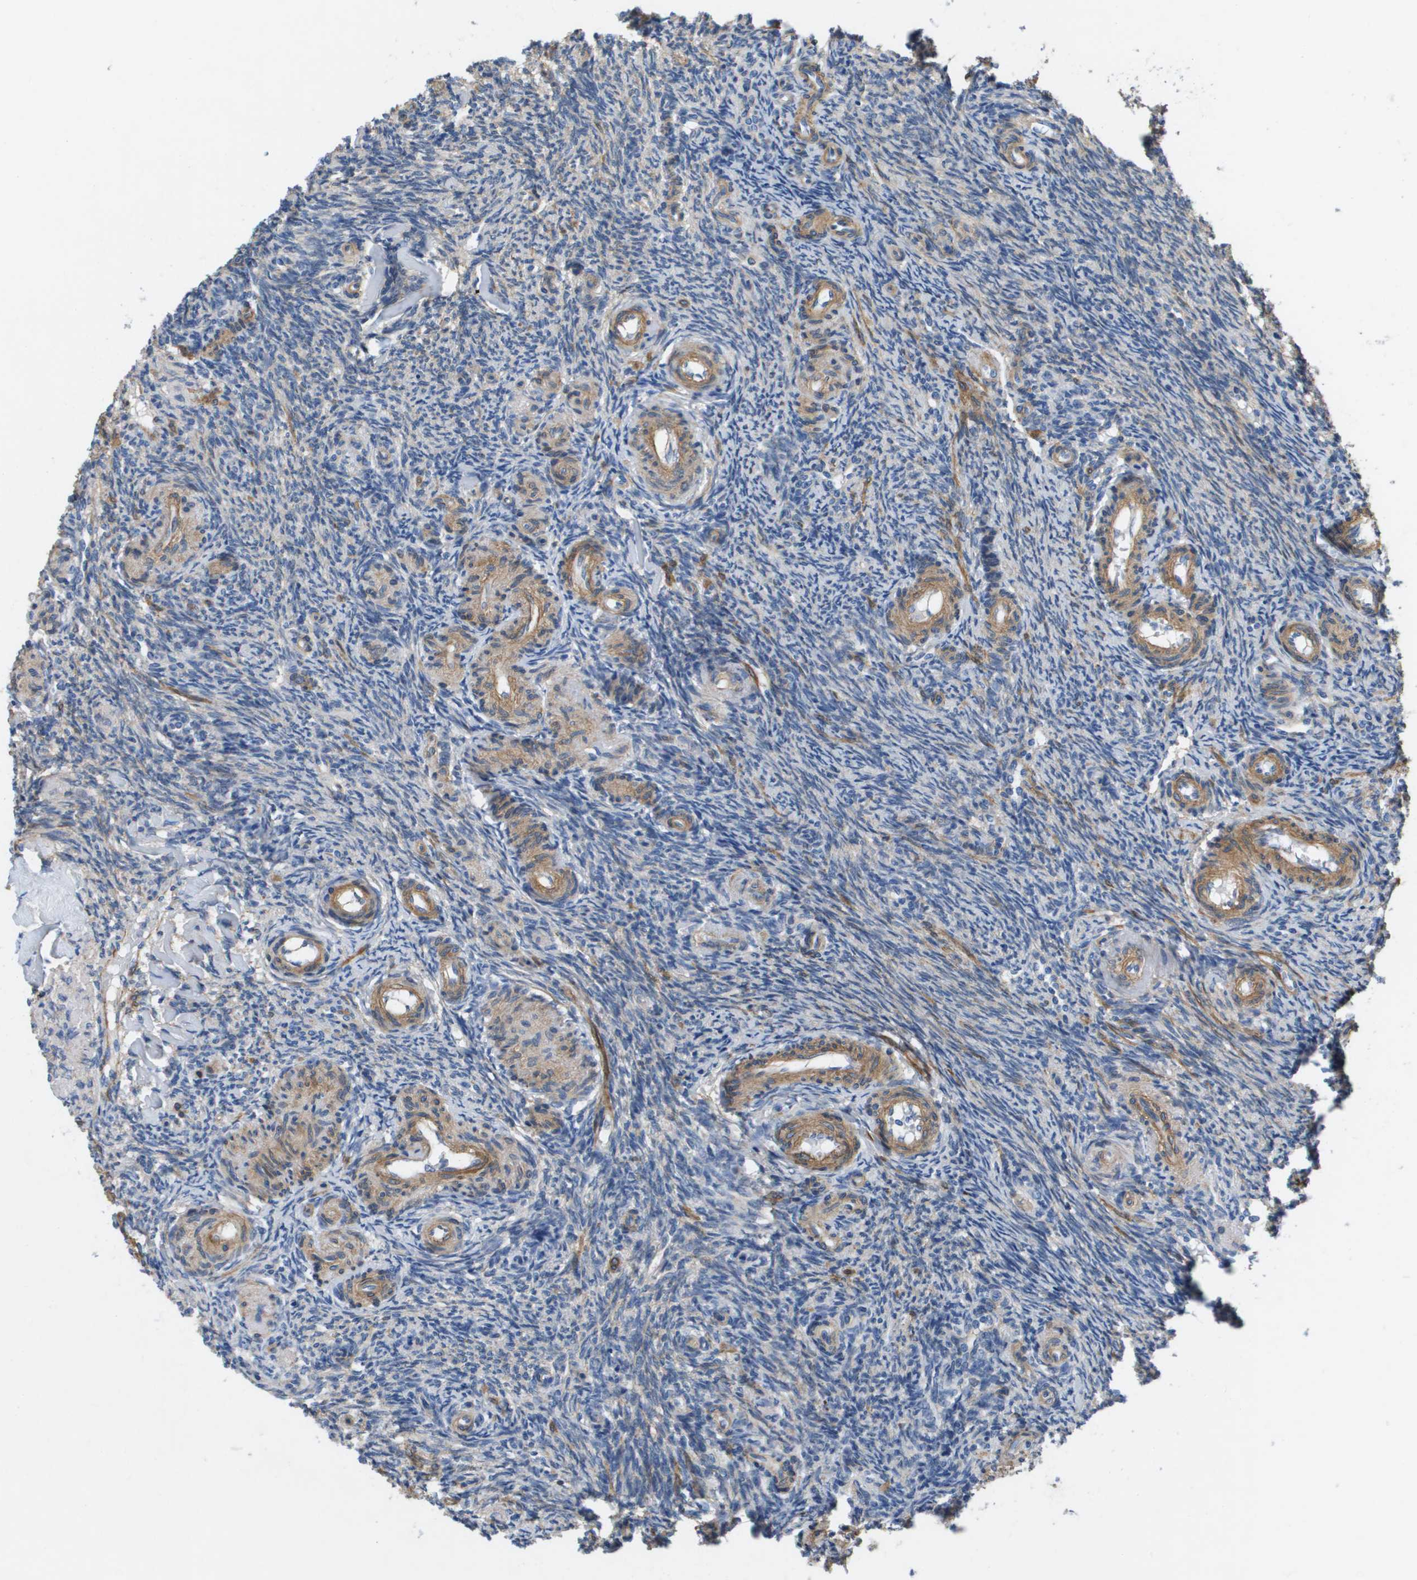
{"staining": {"intensity": "moderate", "quantity": ">75%", "location": "cytoplasmic/membranous"}, "tissue": "ovary", "cell_type": "Follicle cells", "image_type": "normal", "snomed": [{"axis": "morphology", "description": "Normal tissue, NOS"}, {"axis": "topography", "description": "Ovary"}], "caption": "This histopathology image displays normal ovary stained with IHC to label a protein in brown. The cytoplasmic/membranous of follicle cells show moderate positivity for the protein. Nuclei are counter-stained blue.", "gene": "LPP", "patient": {"sex": "female", "age": 41}}